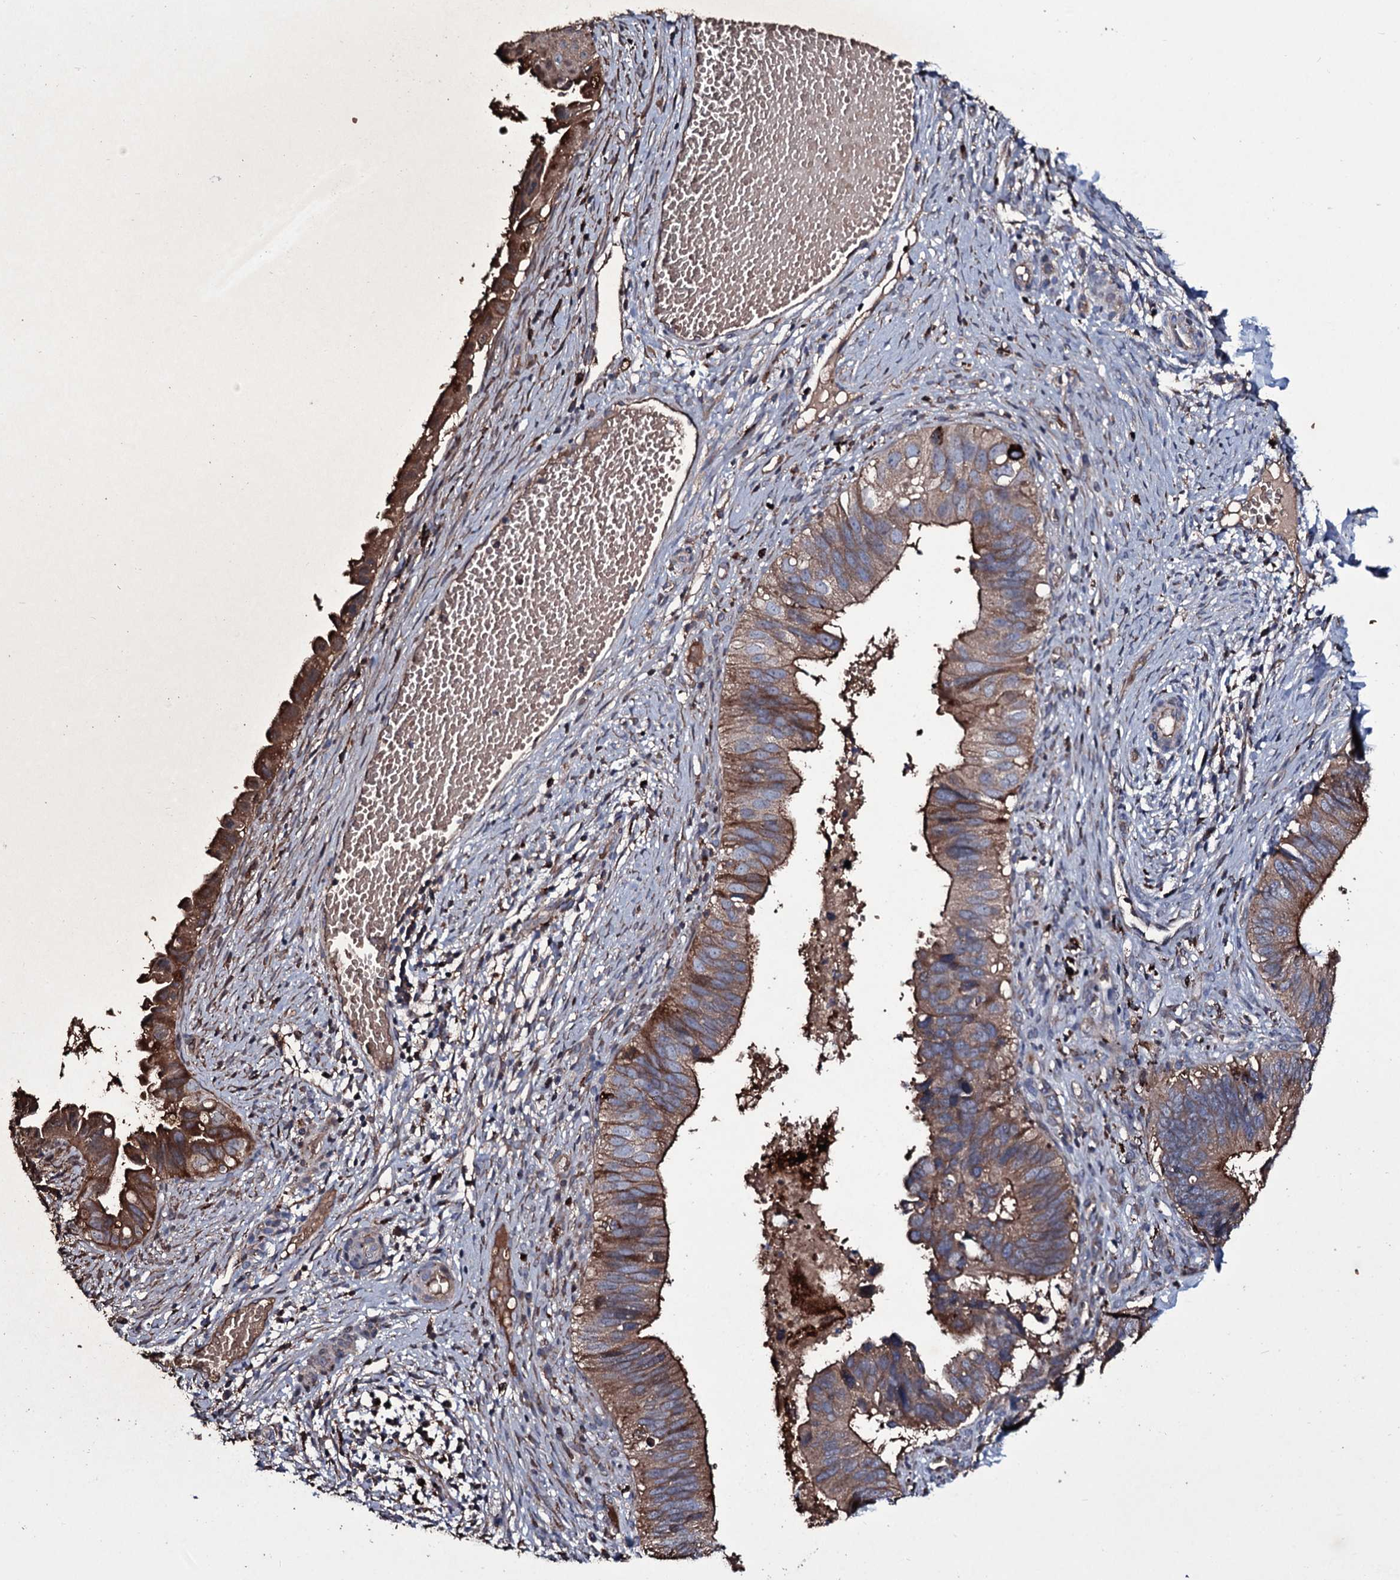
{"staining": {"intensity": "strong", "quantity": ">75%", "location": "cytoplasmic/membranous"}, "tissue": "cervical cancer", "cell_type": "Tumor cells", "image_type": "cancer", "snomed": [{"axis": "morphology", "description": "Adenocarcinoma, NOS"}, {"axis": "topography", "description": "Cervix"}], "caption": "Adenocarcinoma (cervical) tissue demonstrates strong cytoplasmic/membranous expression in about >75% of tumor cells, visualized by immunohistochemistry. Using DAB (3,3'-diaminobenzidine) (brown) and hematoxylin (blue) stains, captured at high magnification using brightfield microscopy.", "gene": "ZSWIM8", "patient": {"sex": "female", "age": 42}}